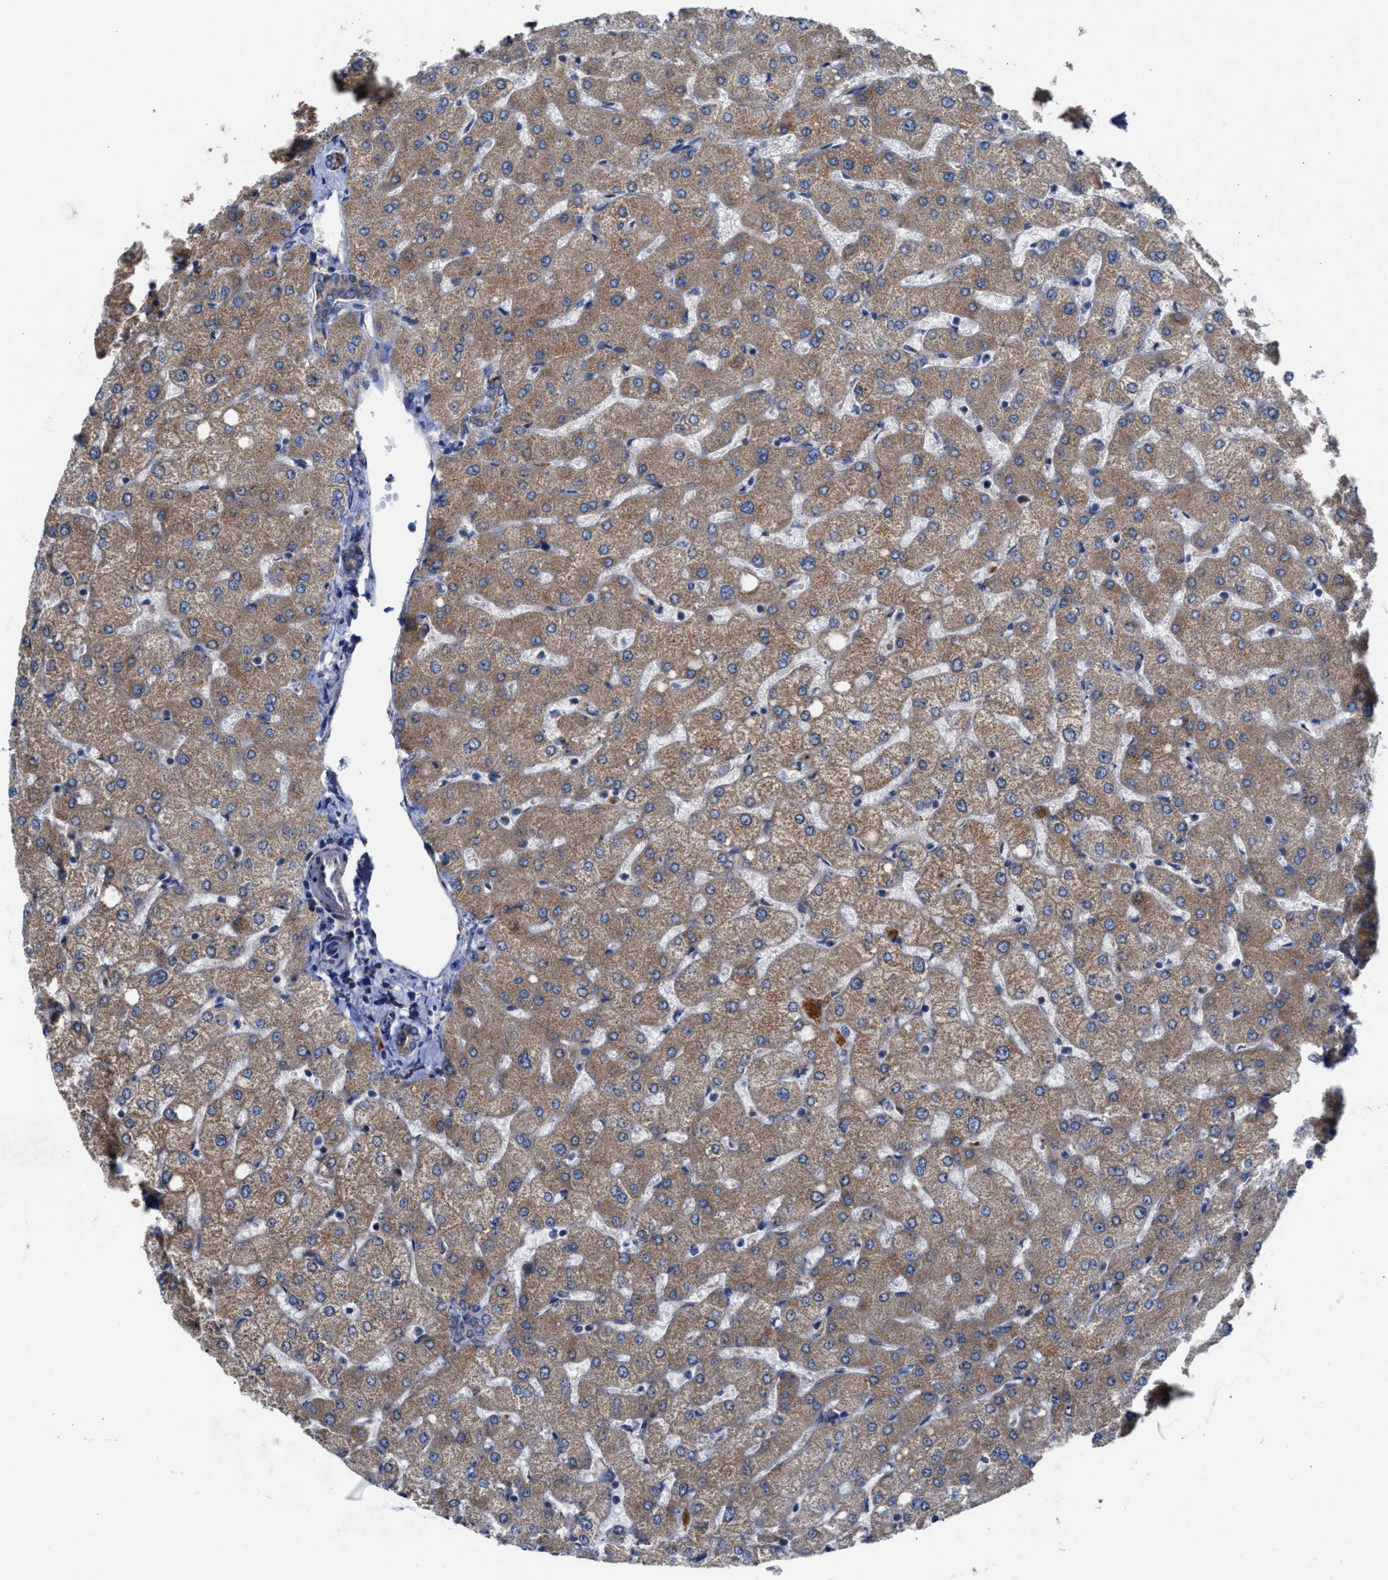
{"staining": {"intensity": "weak", "quantity": ">75%", "location": "cytoplasmic/membranous"}, "tissue": "liver", "cell_type": "Cholangiocytes", "image_type": "normal", "snomed": [{"axis": "morphology", "description": "Normal tissue, NOS"}, {"axis": "topography", "description": "Liver"}], "caption": "Protein expression analysis of unremarkable liver reveals weak cytoplasmic/membranous staining in approximately >75% of cholangiocytes.", "gene": "MECR", "patient": {"sex": "female", "age": 54}}